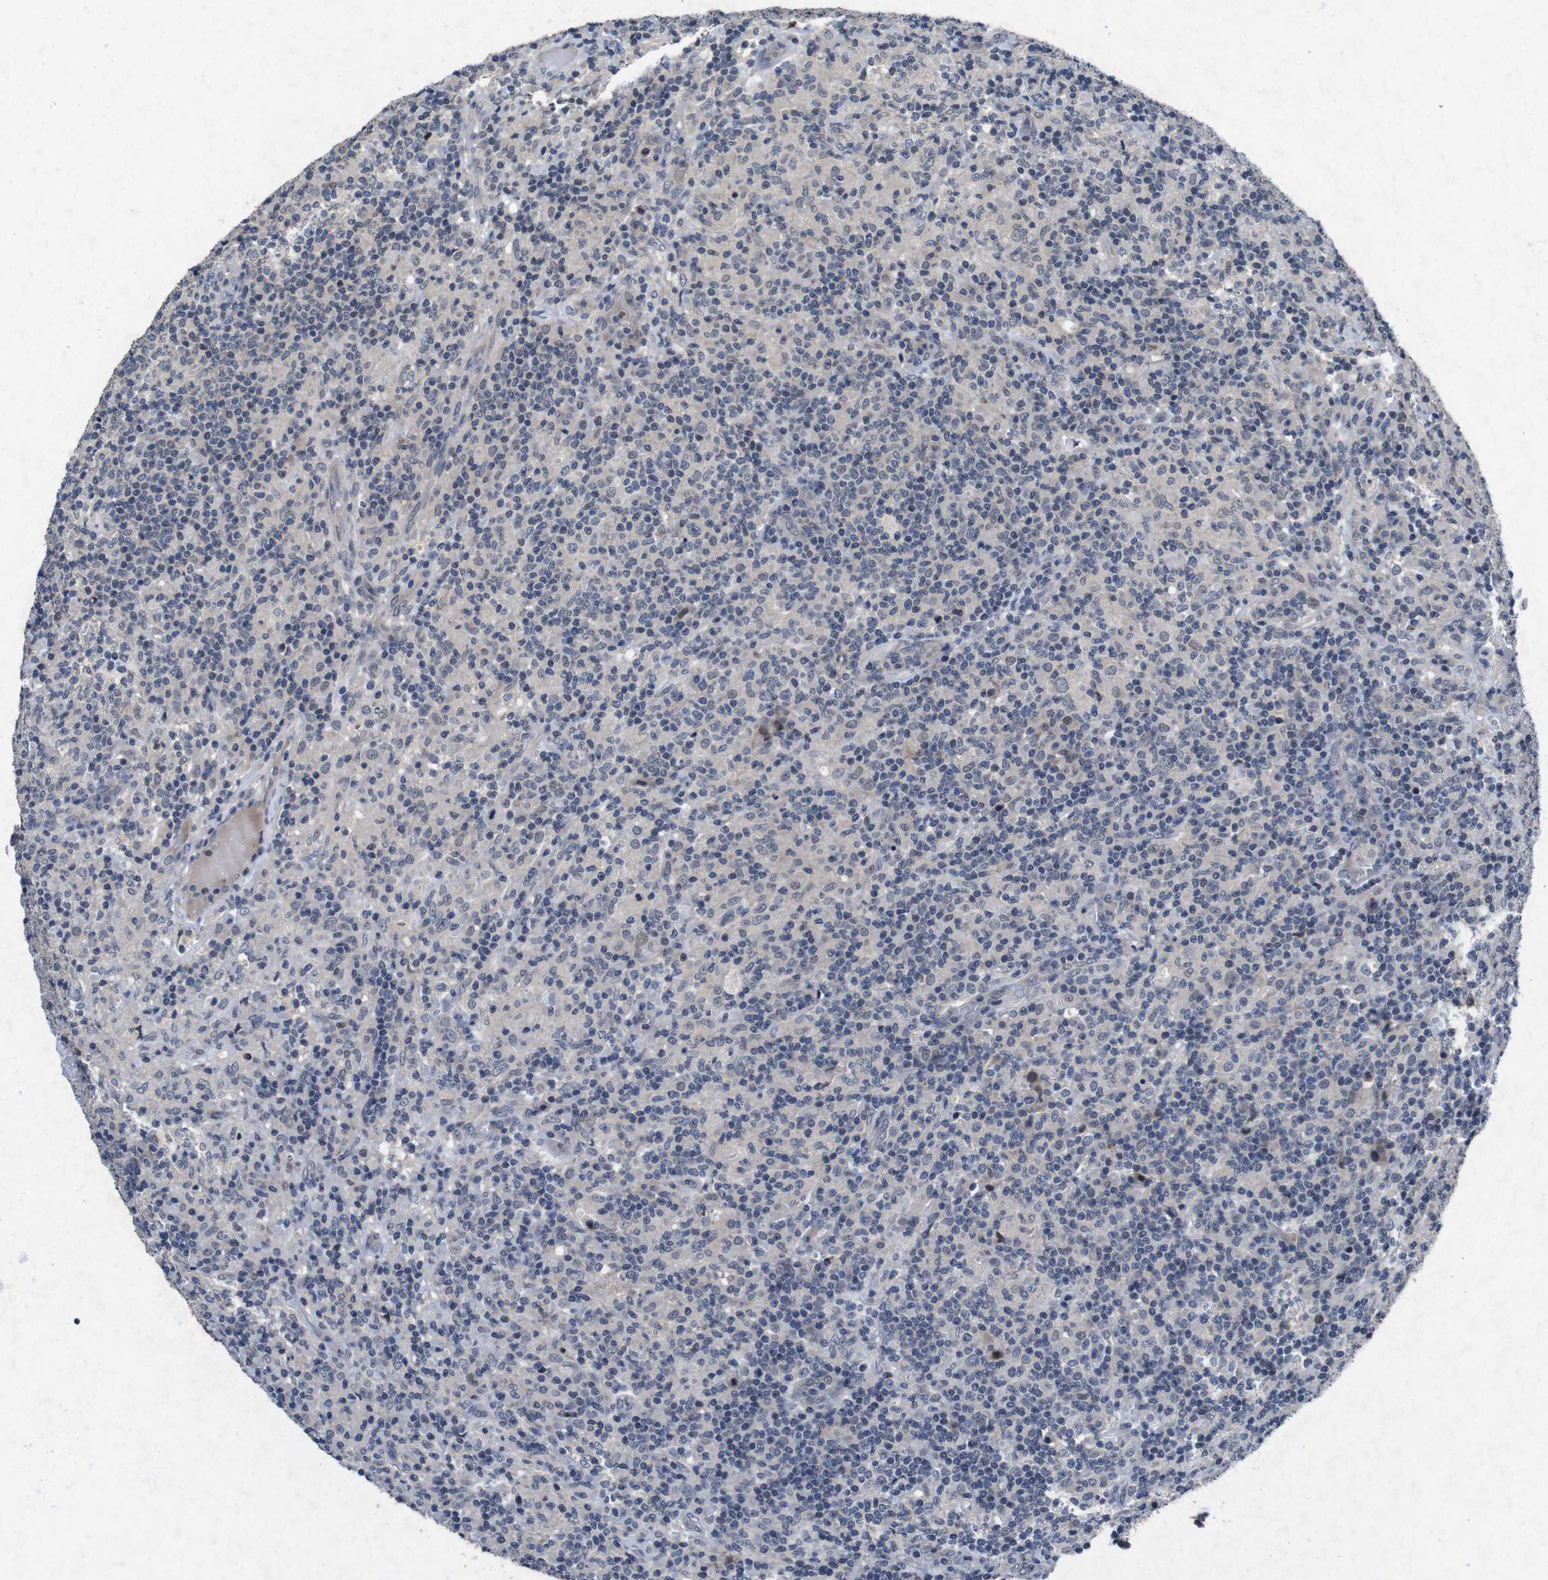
{"staining": {"intensity": "negative", "quantity": "none", "location": "none"}, "tissue": "lymphoma", "cell_type": "Tumor cells", "image_type": "cancer", "snomed": [{"axis": "morphology", "description": "Hodgkin's disease, NOS"}, {"axis": "topography", "description": "Lymph node"}], "caption": "DAB immunohistochemical staining of human Hodgkin's disease demonstrates no significant staining in tumor cells.", "gene": "AKT3", "patient": {"sex": "male", "age": 70}}